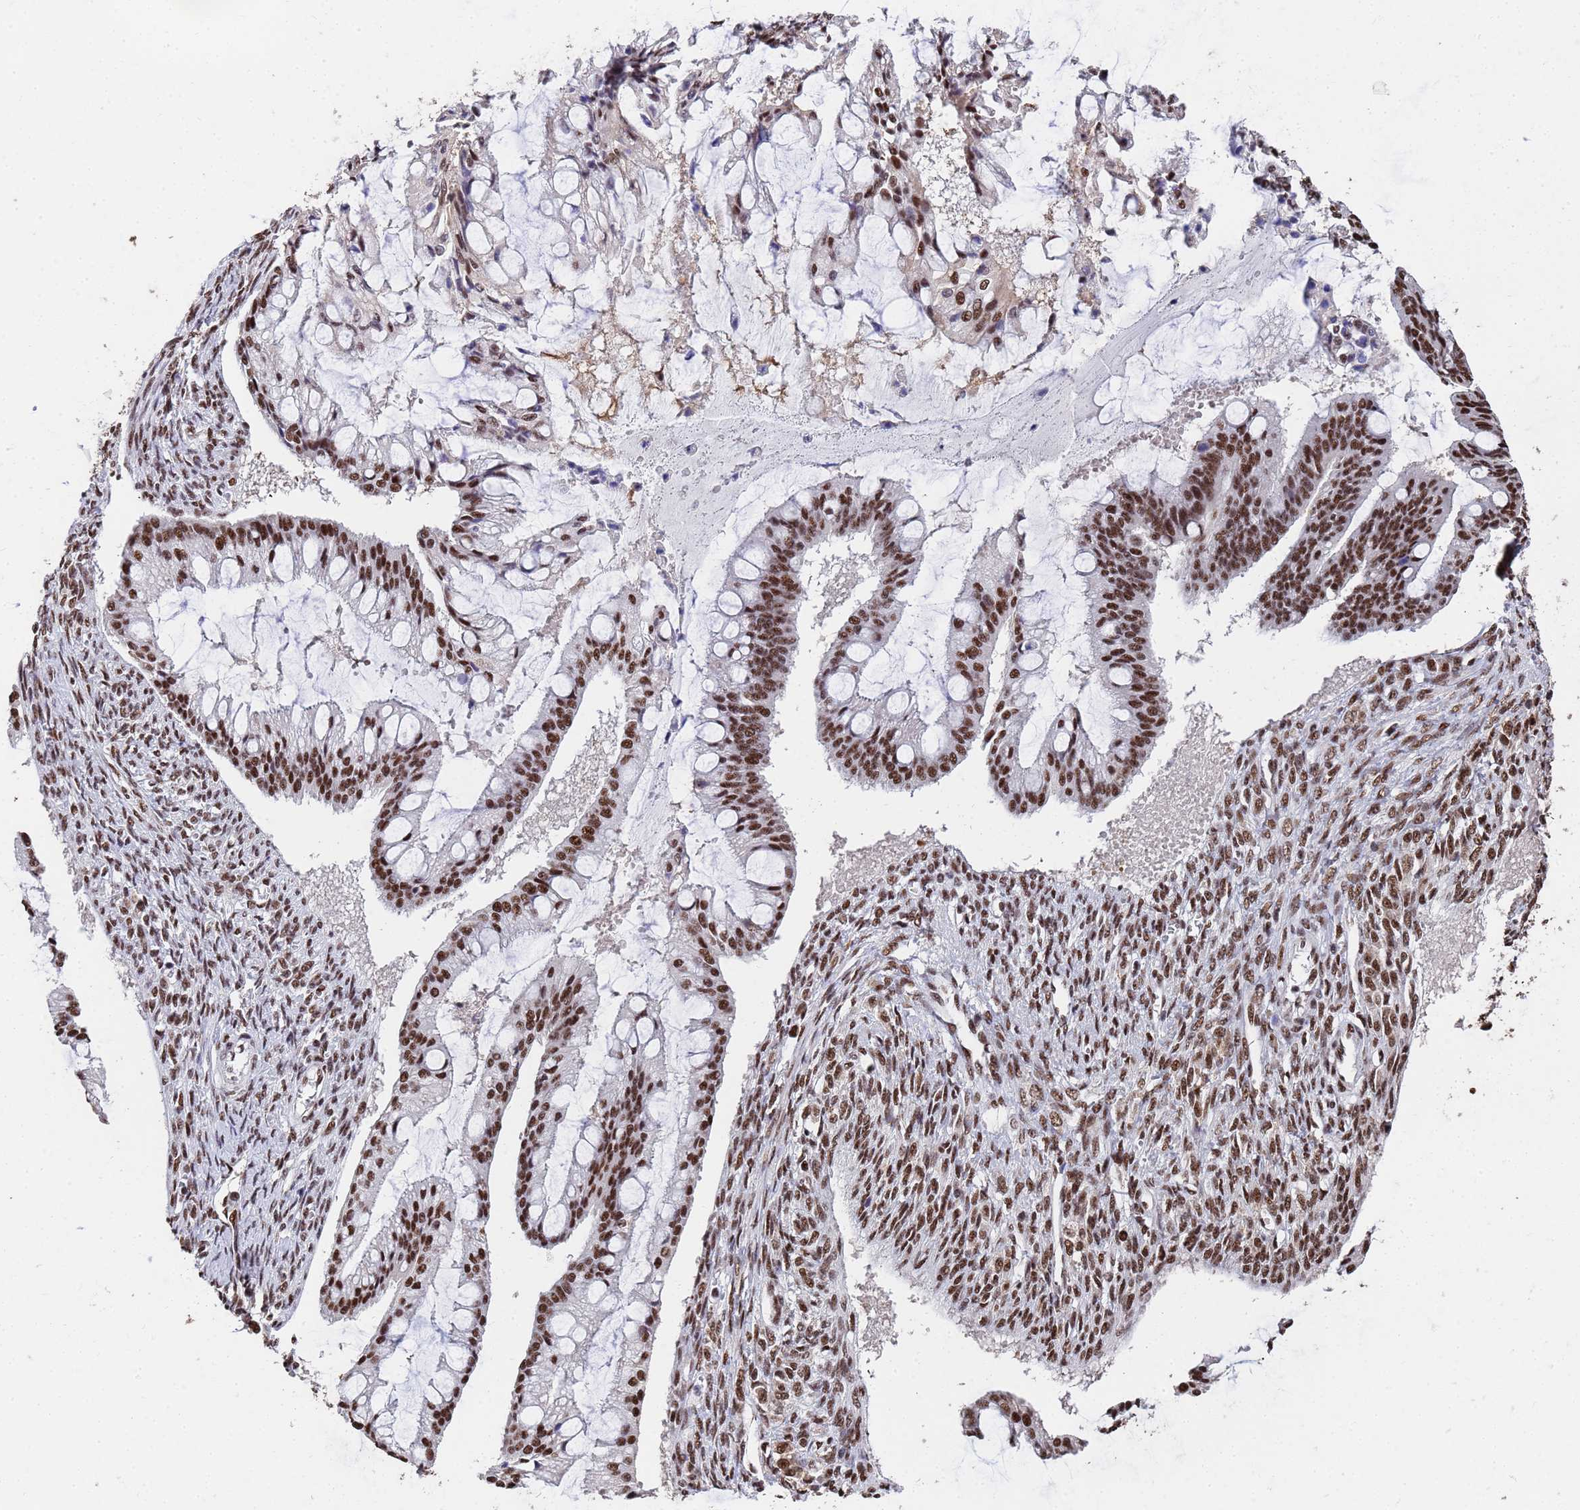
{"staining": {"intensity": "moderate", "quantity": ">75%", "location": "nuclear"}, "tissue": "ovarian cancer", "cell_type": "Tumor cells", "image_type": "cancer", "snomed": [{"axis": "morphology", "description": "Cystadenocarcinoma, mucinous, NOS"}, {"axis": "topography", "description": "Ovary"}], "caption": "Immunohistochemistry histopathology image of ovarian mucinous cystadenocarcinoma stained for a protein (brown), which reveals medium levels of moderate nuclear positivity in about >75% of tumor cells.", "gene": "SF3B2", "patient": {"sex": "female", "age": 73}}